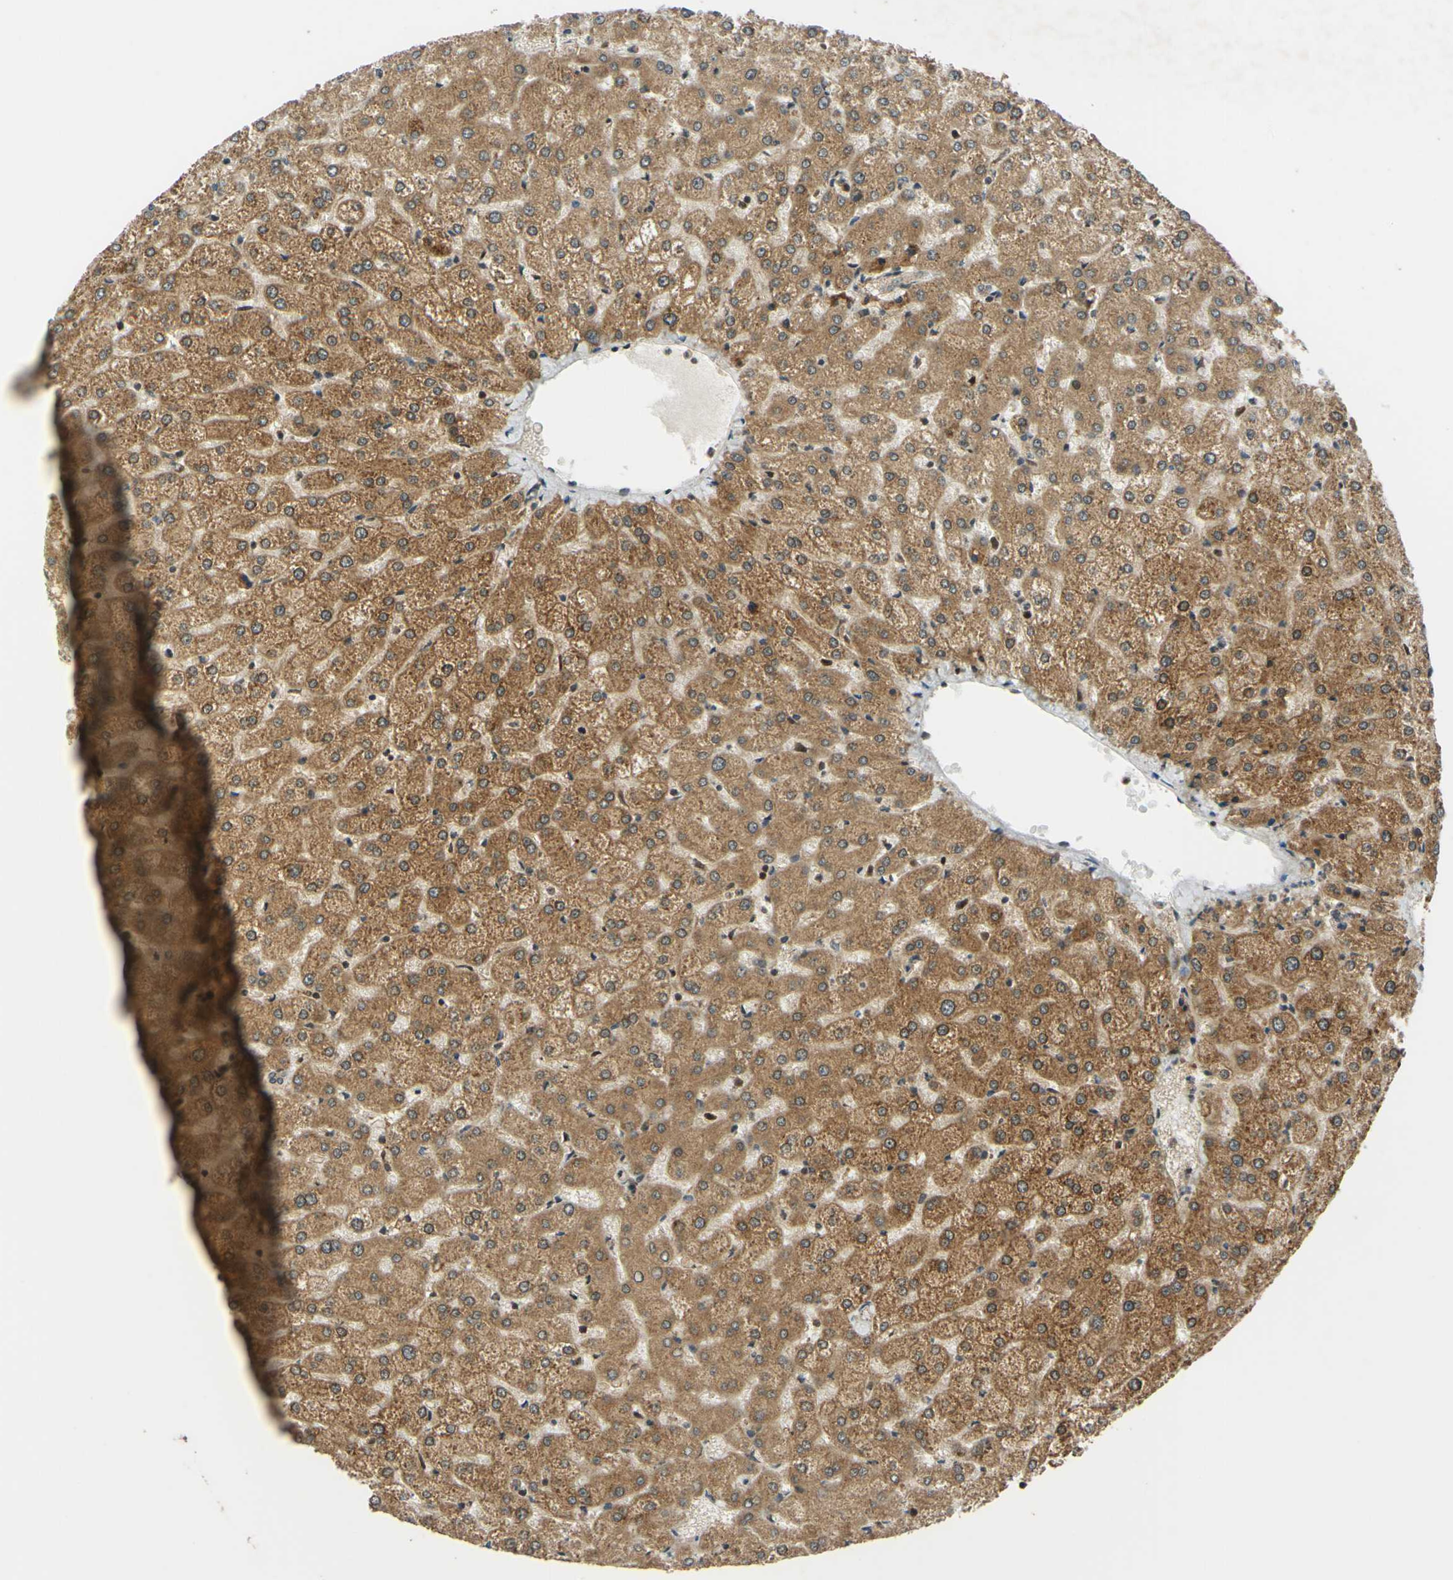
{"staining": {"intensity": "moderate", "quantity": ">75%", "location": "cytoplasmic/membranous"}, "tissue": "liver", "cell_type": "Cholangiocytes", "image_type": "normal", "snomed": [{"axis": "morphology", "description": "Normal tissue, NOS"}, {"axis": "topography", "description": "Liver"}], "caption": "High-power microscopy captured an immunohistochemistry histopathology image of benign liver, revealing moderate cytoplasmic/membranous expression in approximately >75% of cholangiocytes. (DAB IHC with brightfield microscopy, high magnification).", "gene": "ABCC8", "patient": {"sex": "female", "age": 32}}